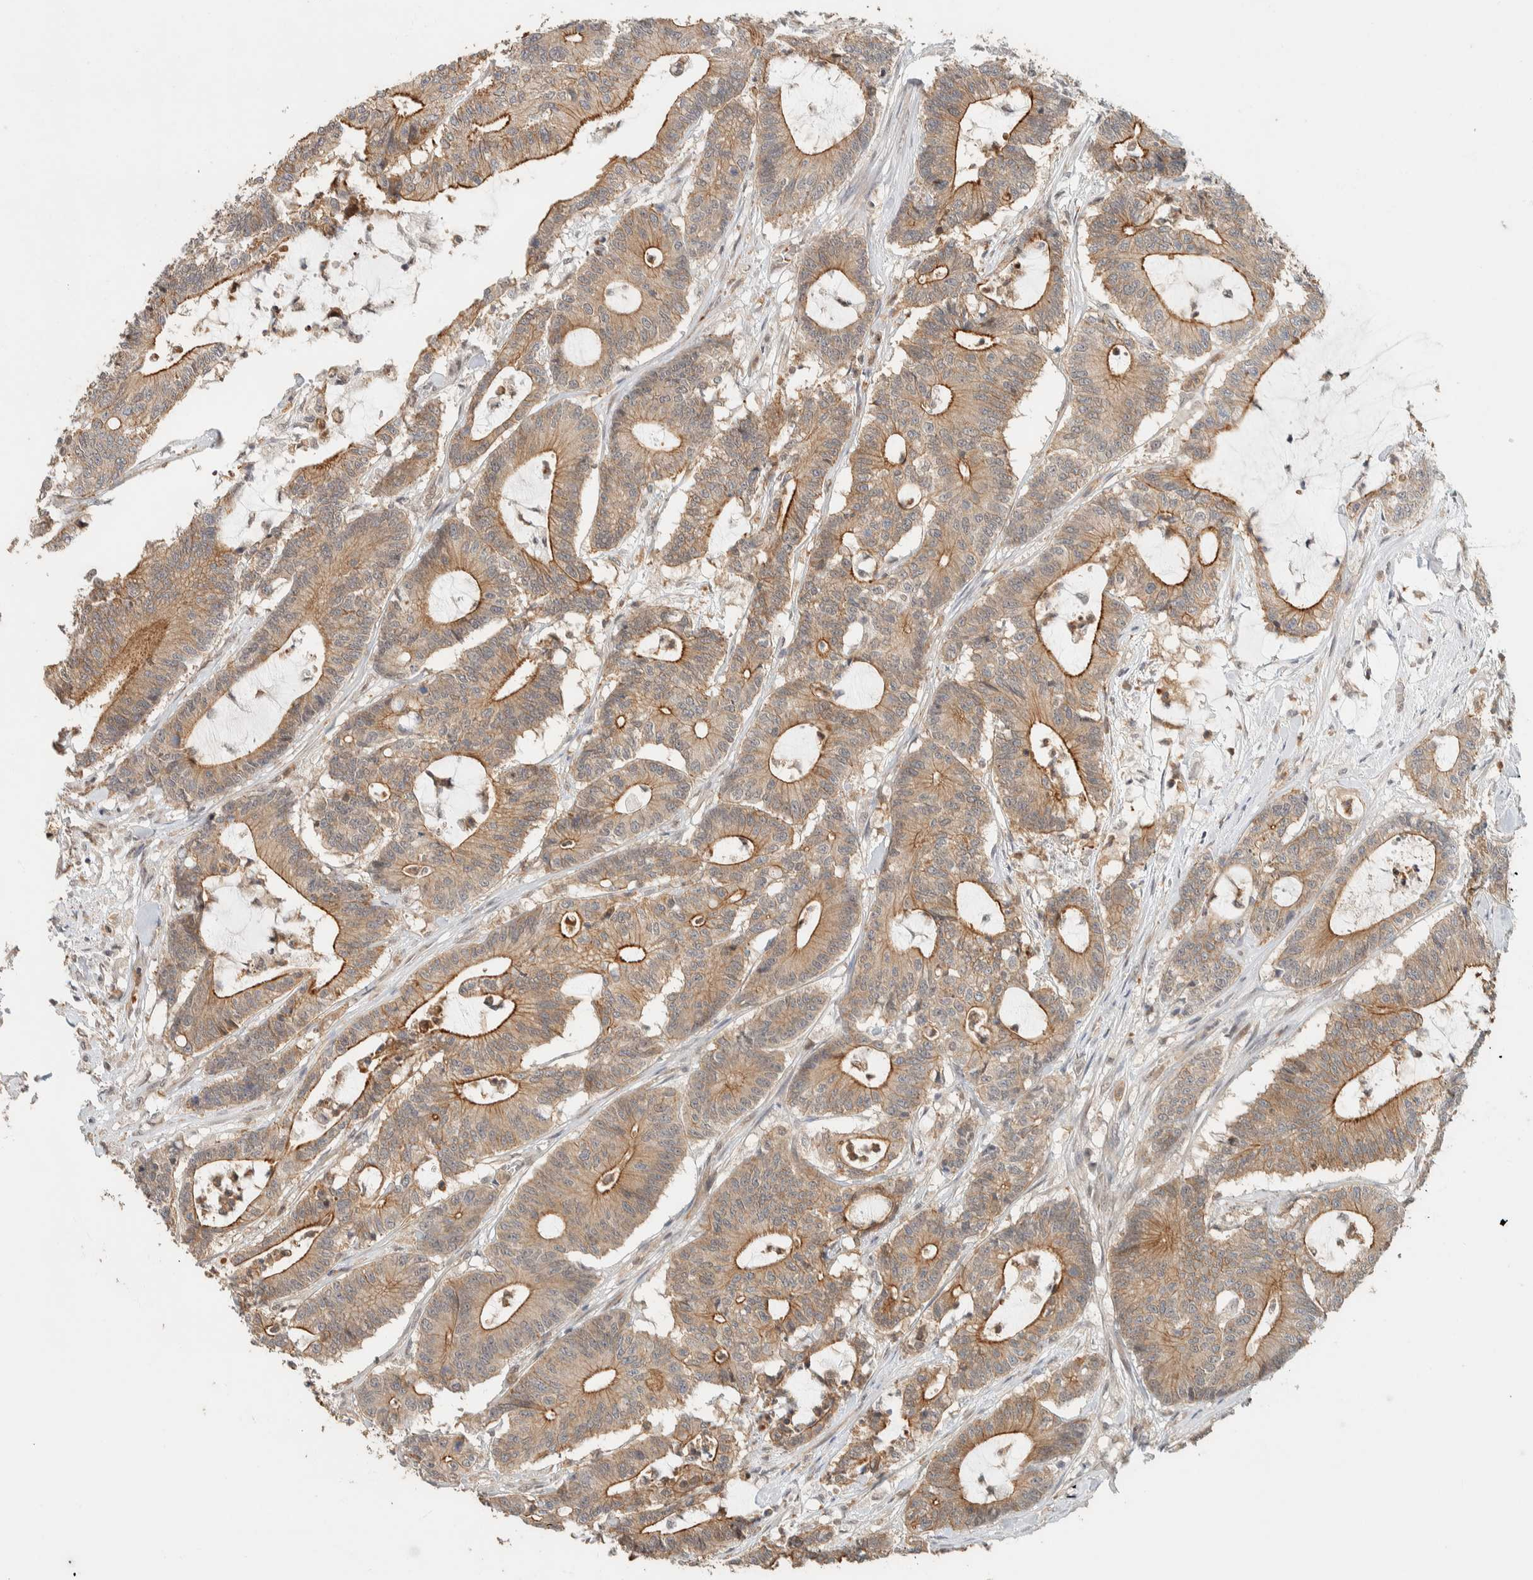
{"staining": {"intensity": "moderate", "quantity": ">75%", "location": "cytoplasmic/membranous"}, "tissue": "colorectal cancer", "cell_type": "Tumor cells", "image_type": "cancer", "snomed": [{"axis": "morphology", "description": "Adenocarcinoma, NOS"}, {"axis": "topography", "description": "Colon"}], "caption": "IHC (DAB) staining of human colorectal cancer exhibits moderate cytoplasmic/membranous protein staining in about >75% of tumor cells. (DAB (3,3'-diaminobenzidine) = brown stain, brightfield microscopy at high magnification).", "gene": "ZBTB2", "patient": {"sex": "female", "age": 84}}